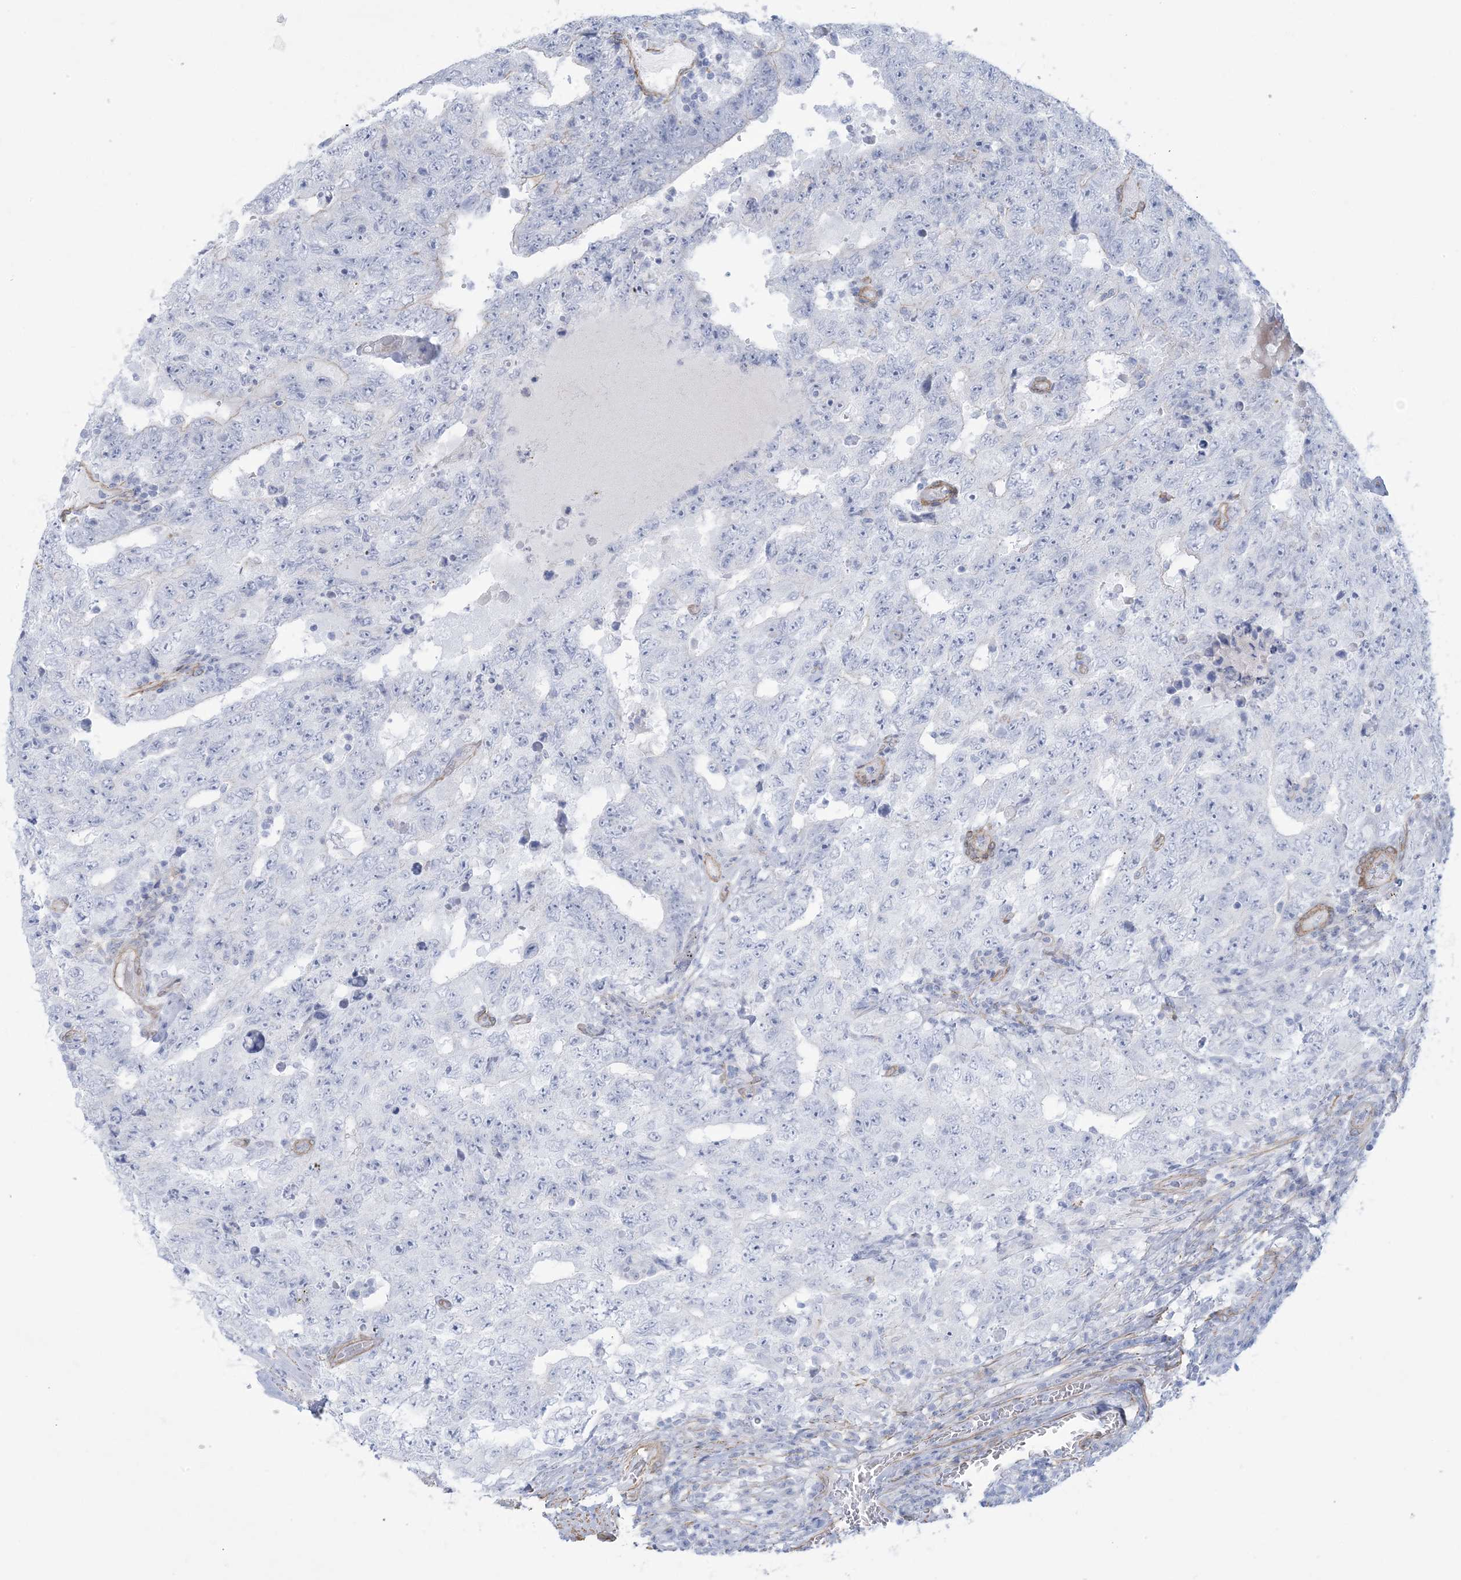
{"staining": {"intensity": "negative", "quantity": "none", "location": "none"}, "tissue": "testis cancer", "cell_type": "Tumor cells", "image_type": "cancer", "snomed": [{"axis": "morphology", "description": "Carcinoma, Embryonal, NOS"}, {"axis": "topography", "description": "Testis"}], "caption": "High magnification brightfield microscopy of testis embryonal carcinoma stained with DAB (brown) and counterstained with hematoxylin (blue): tumor cells show no significant staining. (Immunohistochemistry, brightfield microscopy, high magnification).", "gene": "AGXT", "patient": {"sex": "male", "age": 26}}